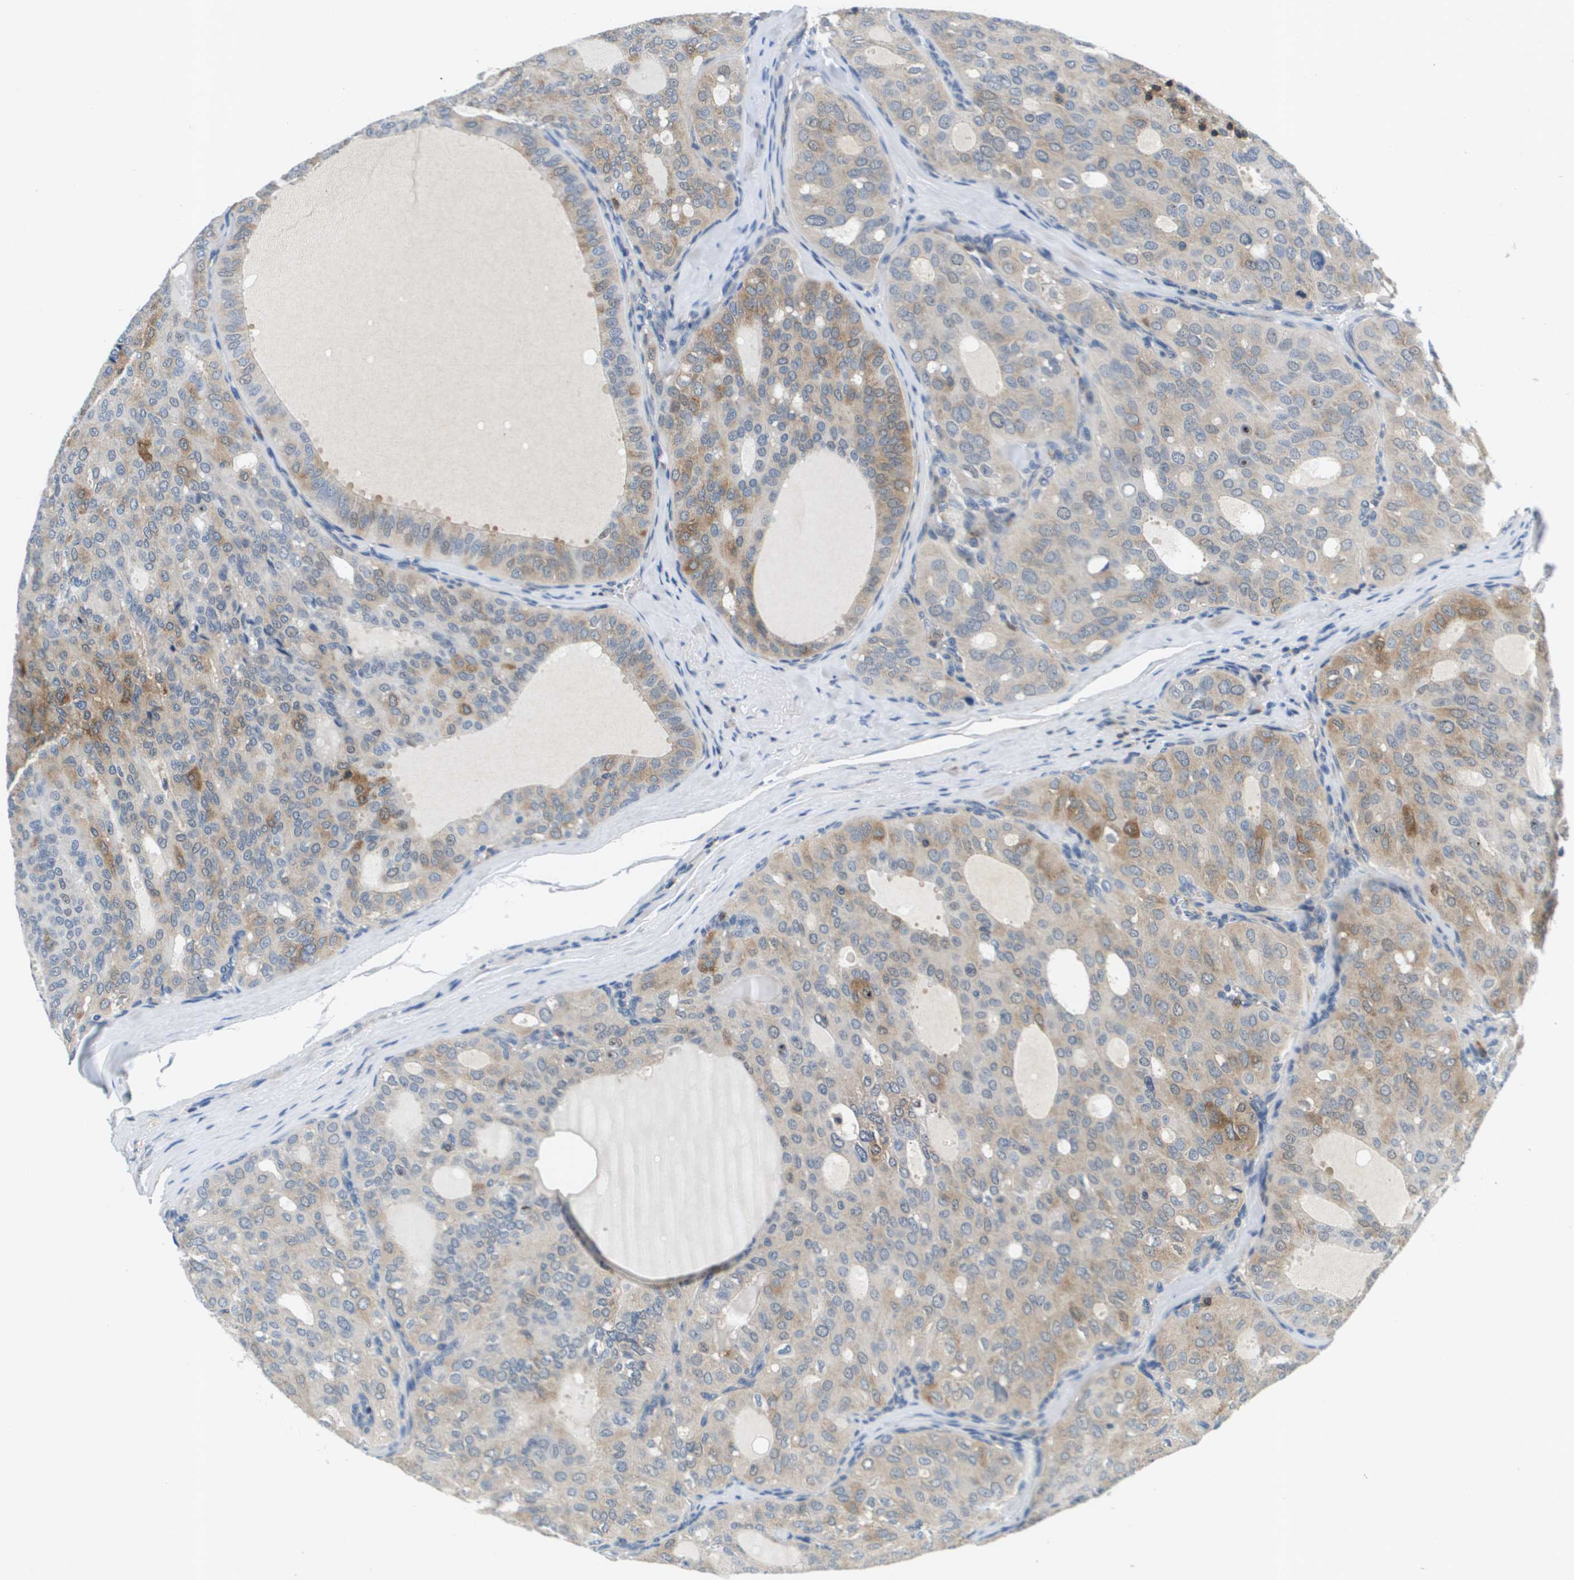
{"staining": {"intensity": "weak", "quantity": "25%-75%", "location": "cytoplasmic/membranous"}, "tissue": "thyroid cancer", "cell_type": "Tumor cells", "image_type": "cancer", "snomed": [{"axis": "morphology", "description": "Follicular adenoma carcinoma, NOS"}, {"axis": "topography", "description": "Thyroid gland"}], "caption": "Weak cytoplasmic/membranous staining for a protein is seen in about 25%-75% of tumor cells of thyroid cancer using immunohistochemistry (IHC).", "gene": "KCNQ5", "patient": {"sex": "male", "age": 75}}